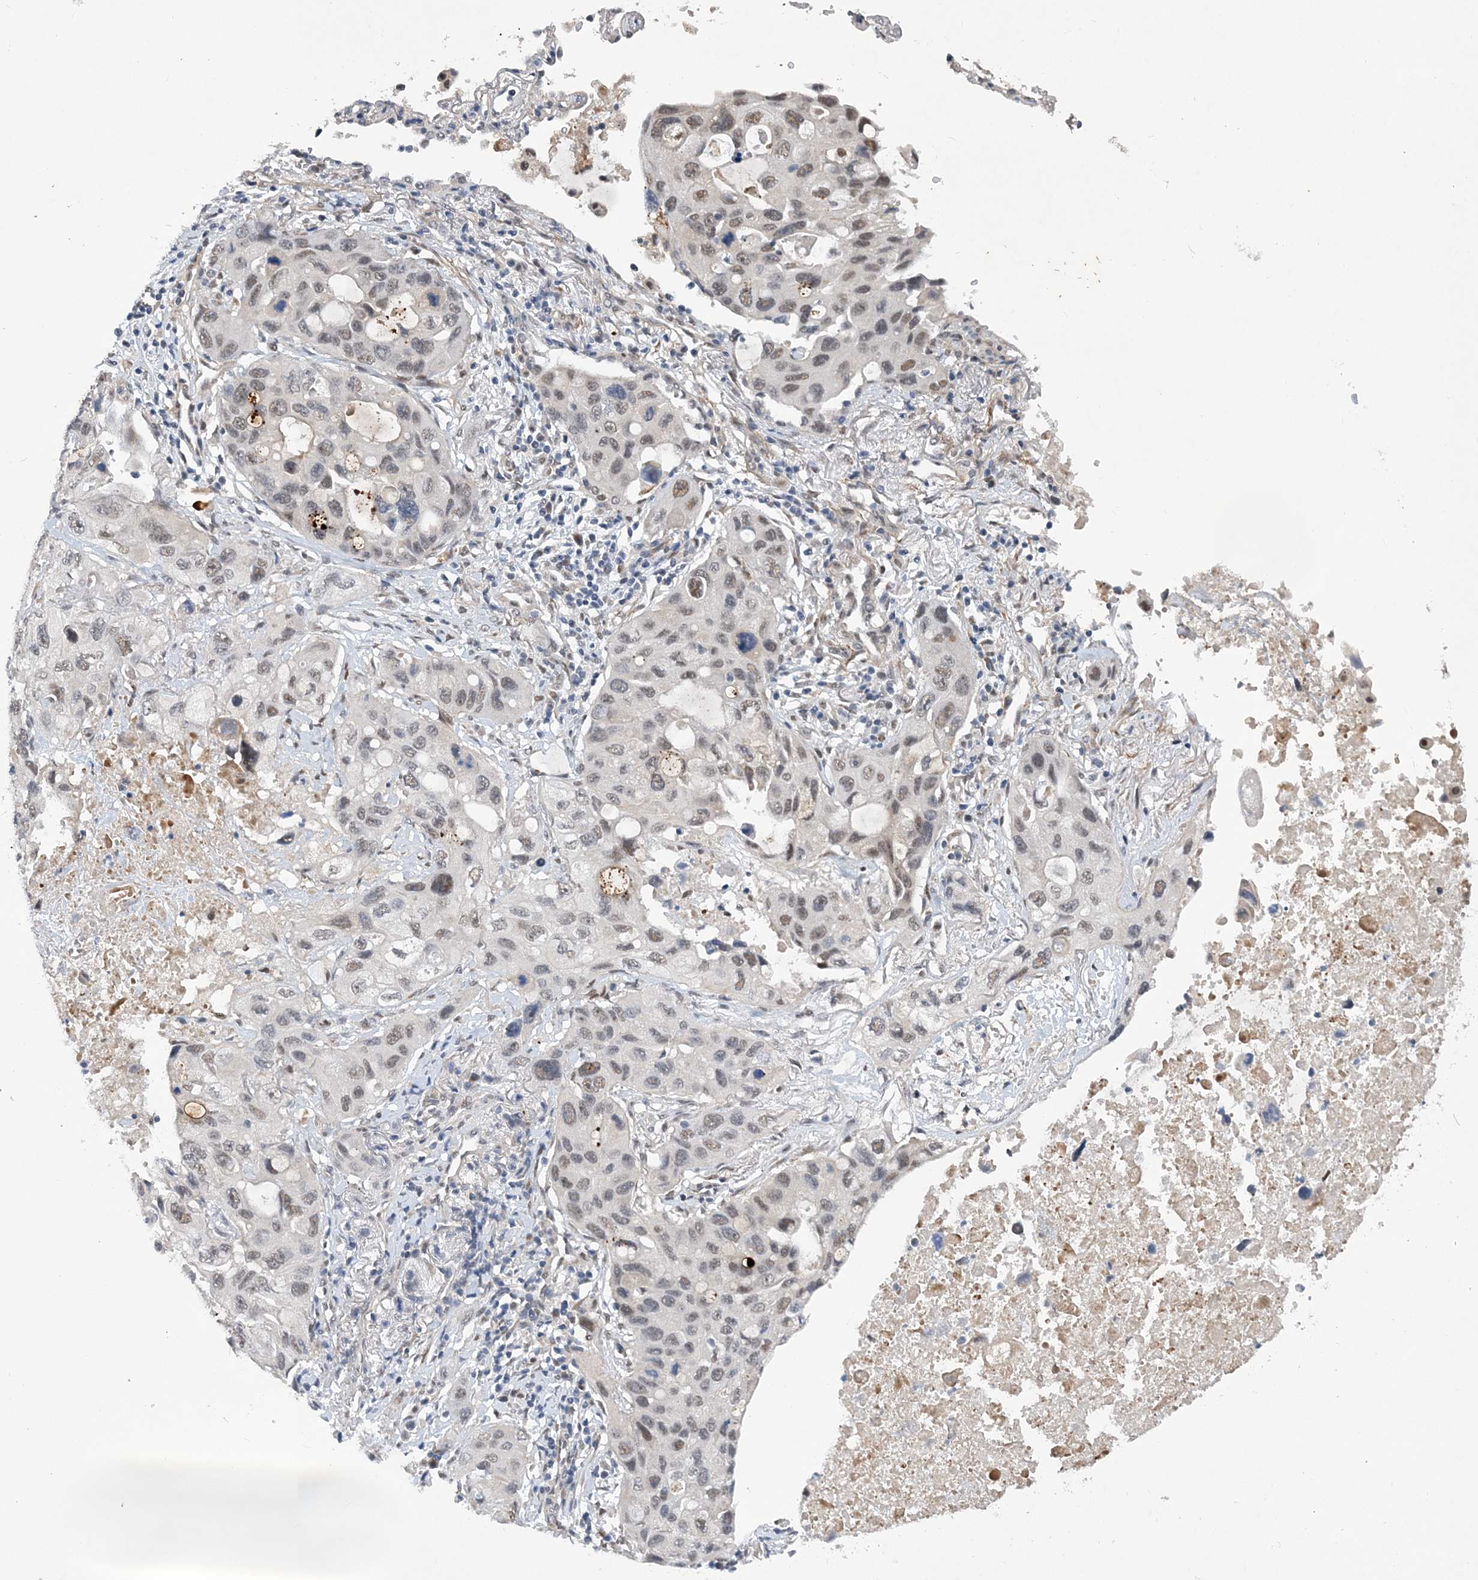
{"staining": {"intensity": "weak", "quantity": "25%-75%", "location": "nuclear"}, "tissue": "lung cancer", "cell_type": "Tumor cells", "image_type": "cancer", "snomed": [{"axis": "morphology", "description": "Squamous cell carcinoma, NOS"}, {"axis": "topography", "description": "Lung"}], "caption": "About 25%-75% of tumor cells in human lung cancer exhibit weak nuclear protein positivity as visualized by brown immunohistochemical staining.", "gene": "FAM217A", "patient": {"sex": "female", "age": 73}}